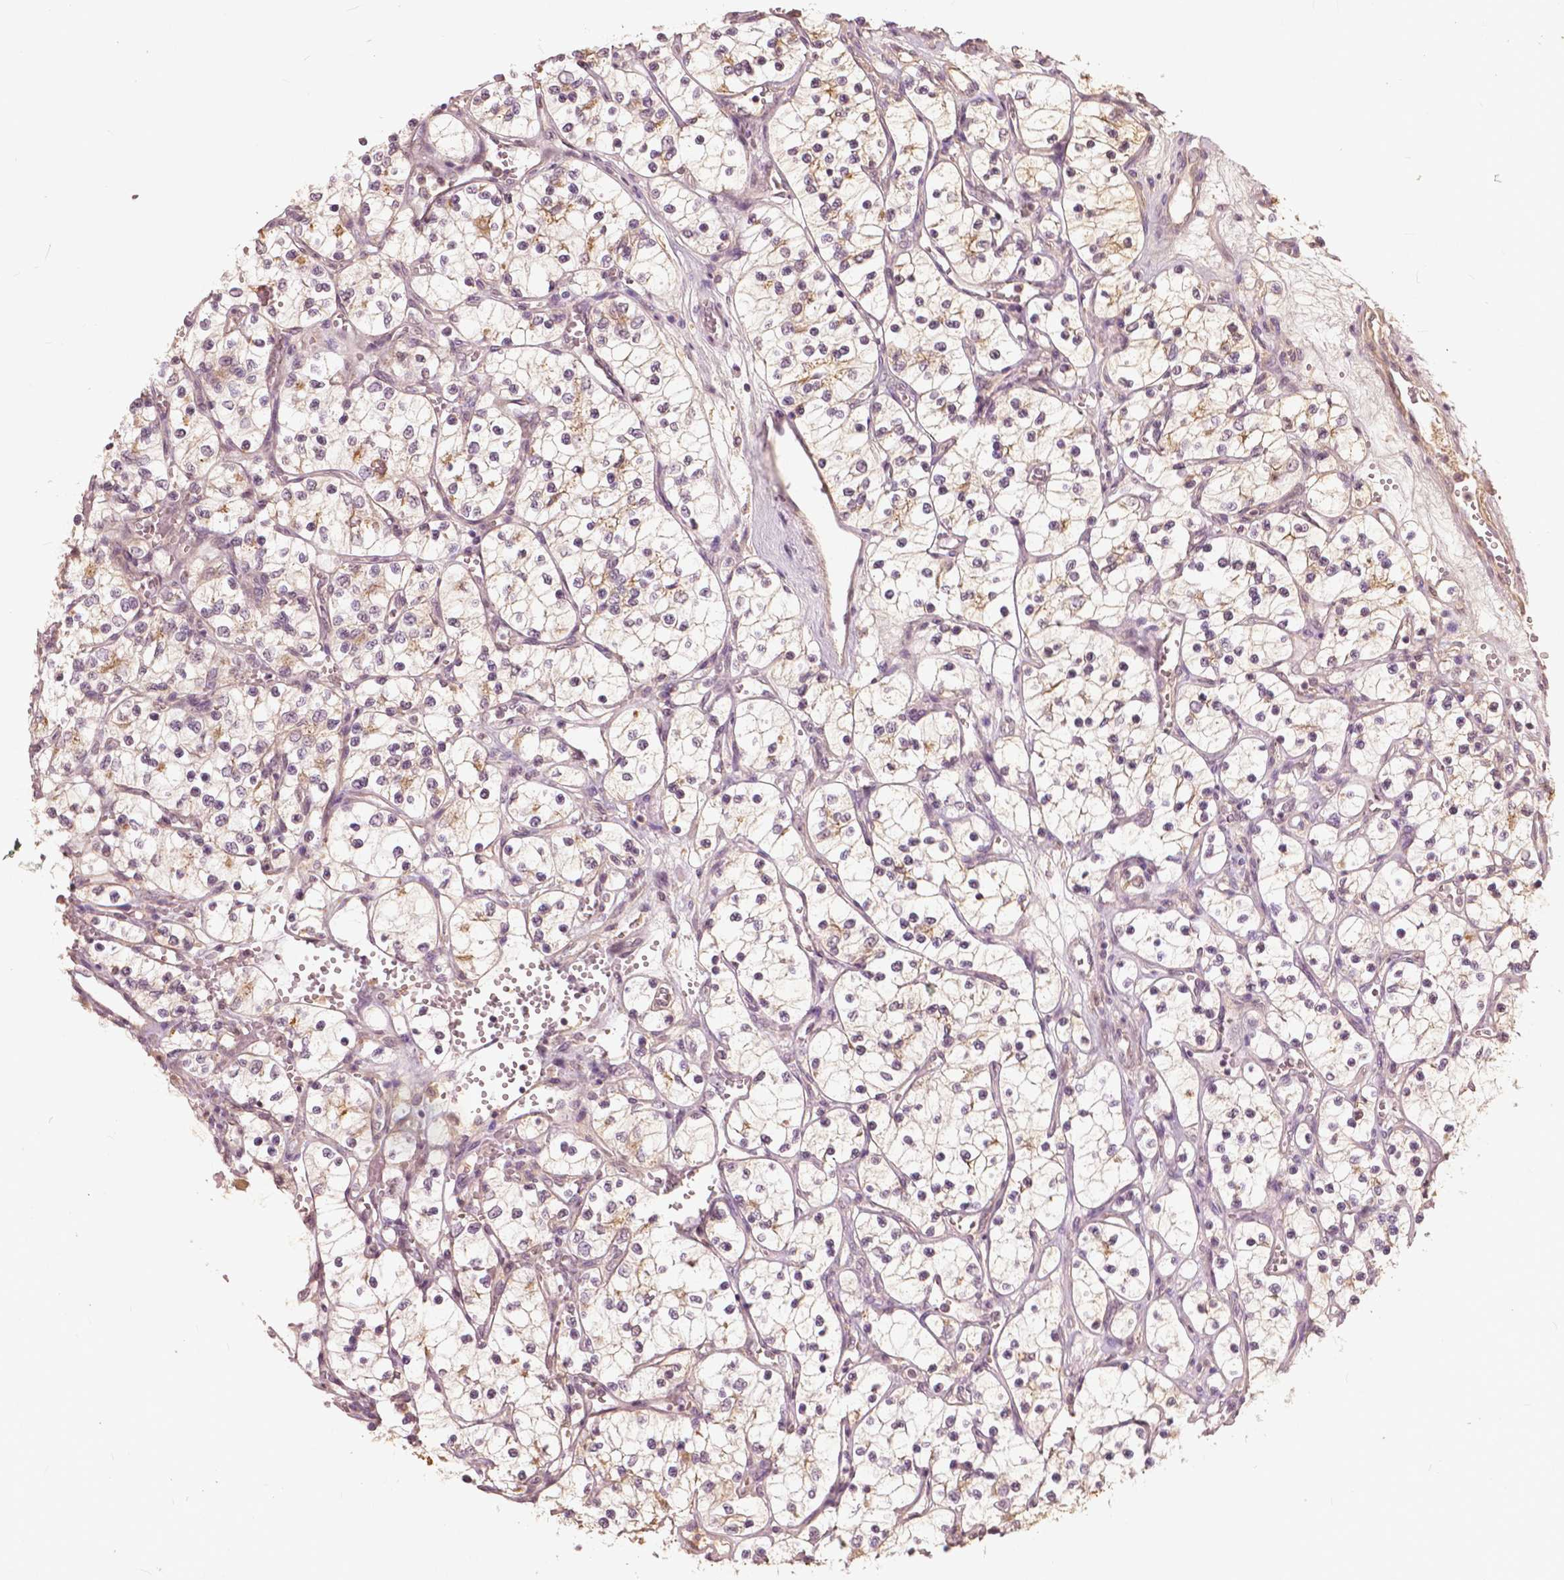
{"staining": {"intensity": "weak", "quantity": "25%-75%", "location": "cytoplasmic/membranous"}, "tissue": "renal cancer", "cell_type": "Tumor cells", "image_type": "cancer", "snomed": [{"axis": "morphology", "description": "Adenocarcinoma, NOS"}, {"axis": "topography", "description": "Kidney"}], "caption": "Immunohistochemical staining of renal cancer (adenocarcinoma) reveals low levels of weak cytoplasmic/membranous staining in about 25%-75% of tumor cells. The staining is performed using DAB brown chromogen to label protein expression. The nuclei are counter-stained blue using hematoxylin.", "gene": "ANGPTL4", "patient": {"sex": "female", "age": 69}}